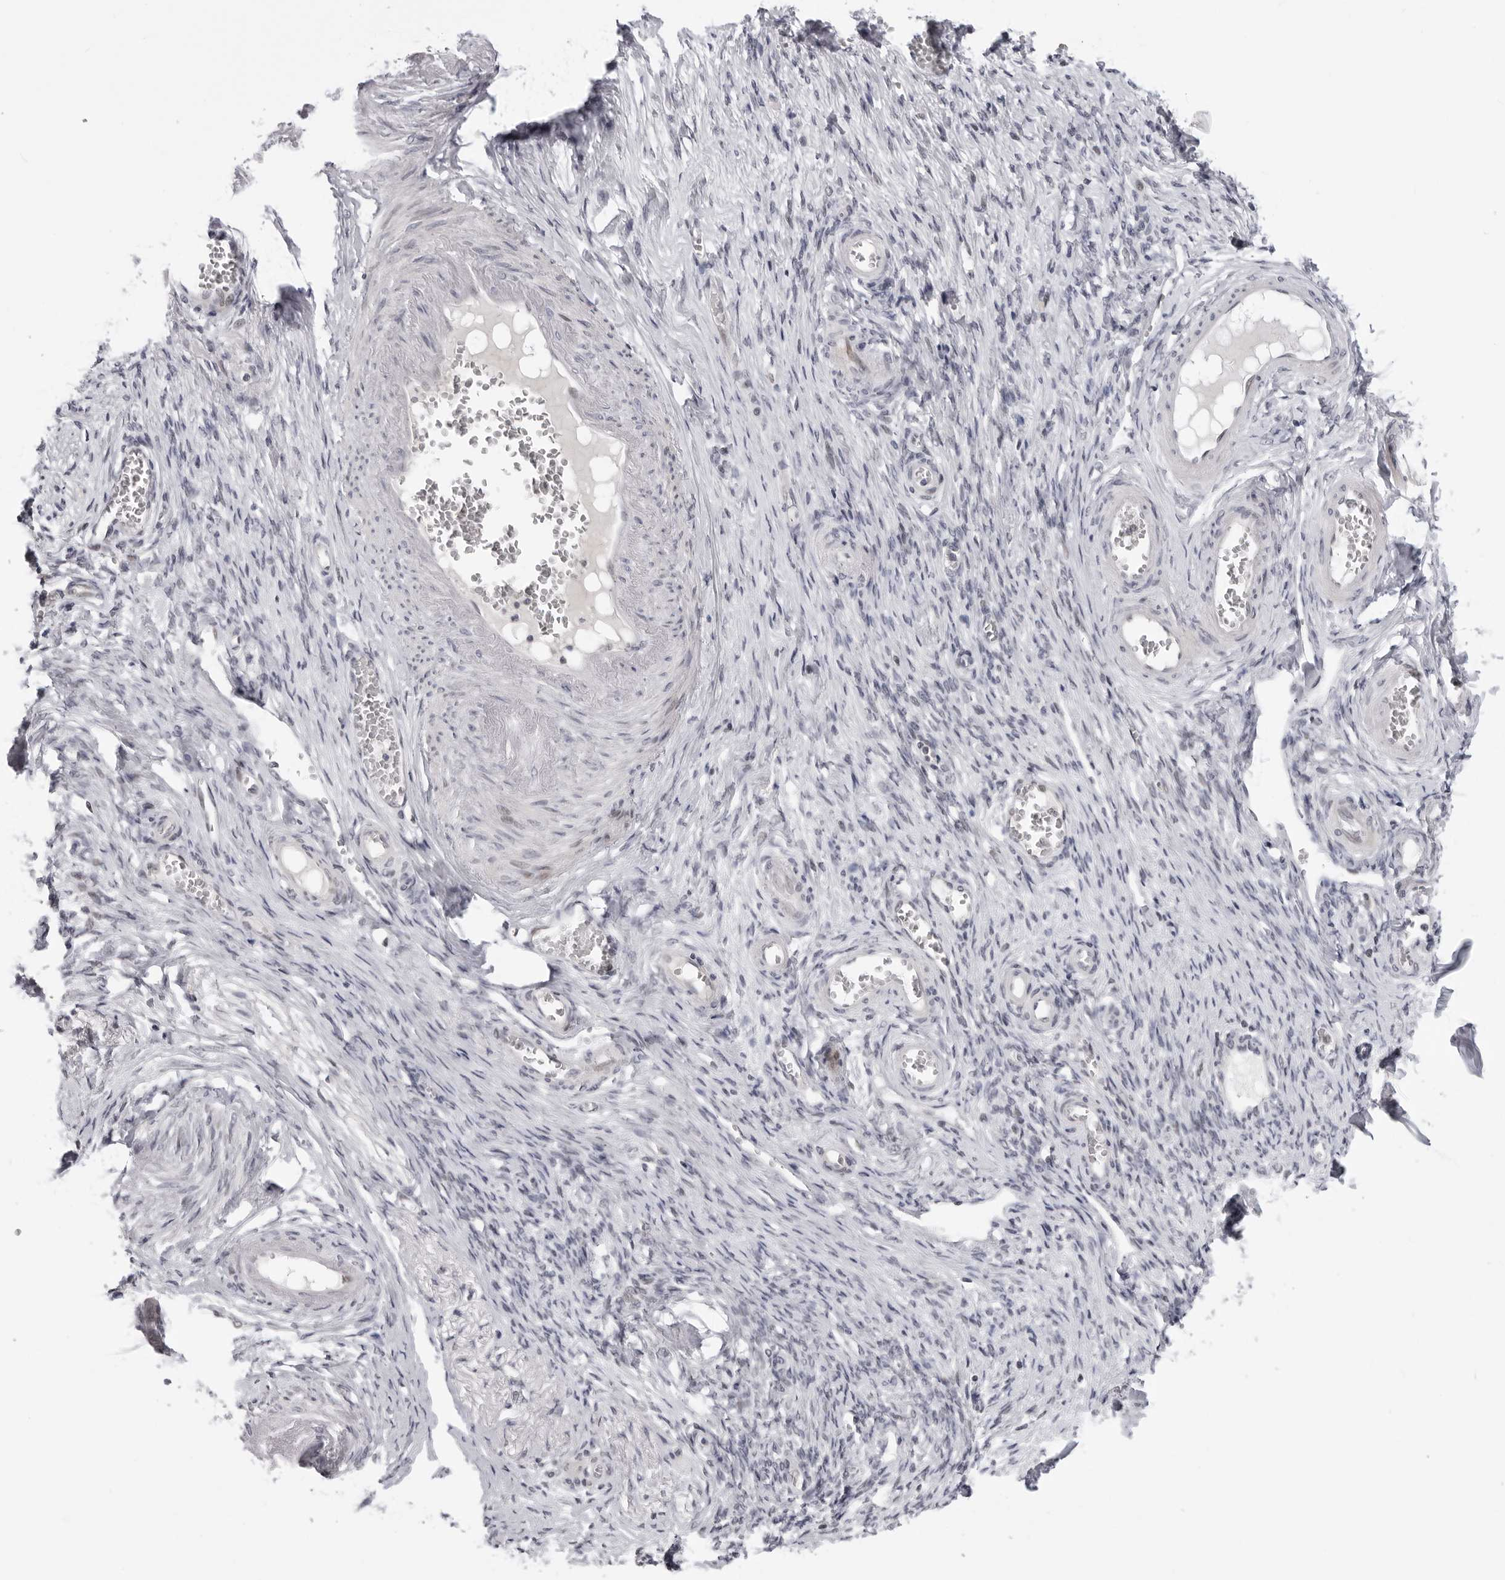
{"staining": {"intensity": "negative", "quantity": "none", "location": "none"}, "tissue": "adipose tissue", "cell_type": "Adipocytes", "image_type": "normal", "snomed": [{"axis": "morphology", "description": "Normal tissue, NOS"}, {"axis": "topography", "description": "Vascular tissue"}, {"axis": "topography", "description": "Fallopian tube"}, {"axis": "topography", "description": "Ovary"}], "caption": "Photomicrograph shows no significant protein positivity in adipocytes of unremarkable adipose tissue.", "gene": "ALPK2", "patient": {"sex": "female", "age": 67}}